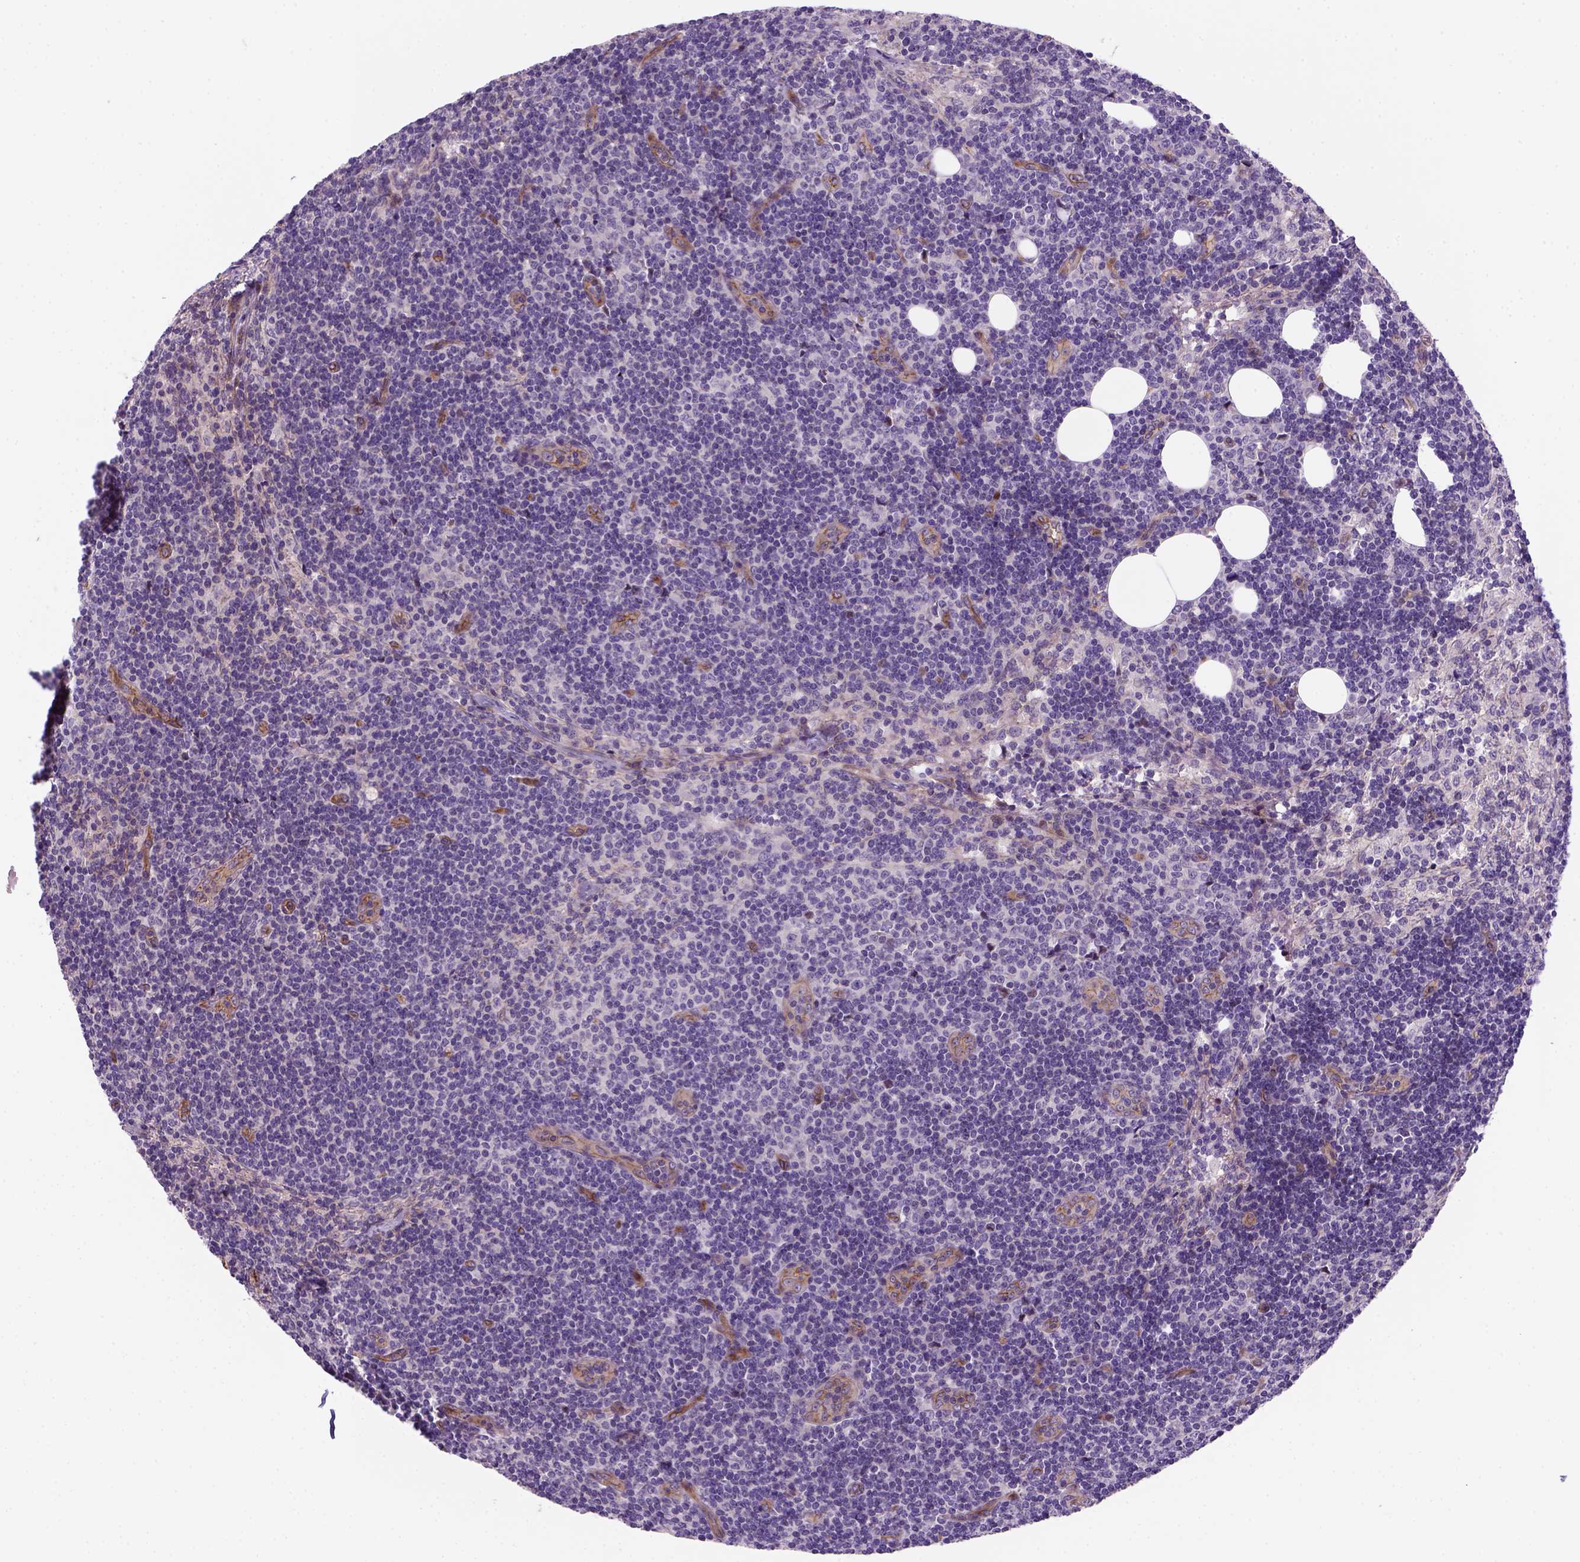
{"staining": {"intensity": "negative", "quantity": "none", "location": "none"}, "tissue": "lymph node", "cell_type": "Germinal center cells", "image_type": "normal", "snomed": [{"axis": "morphology", "description": "Normal tissue, NOS"}, {"axis": "topography", "description": "Lymph node"}], "caption": "Immunohistochemistry of normal lymph node displays no staining in germinal center cells.", "gene": "VSTM5", "patient": {"sex": "female", "age": 41}}